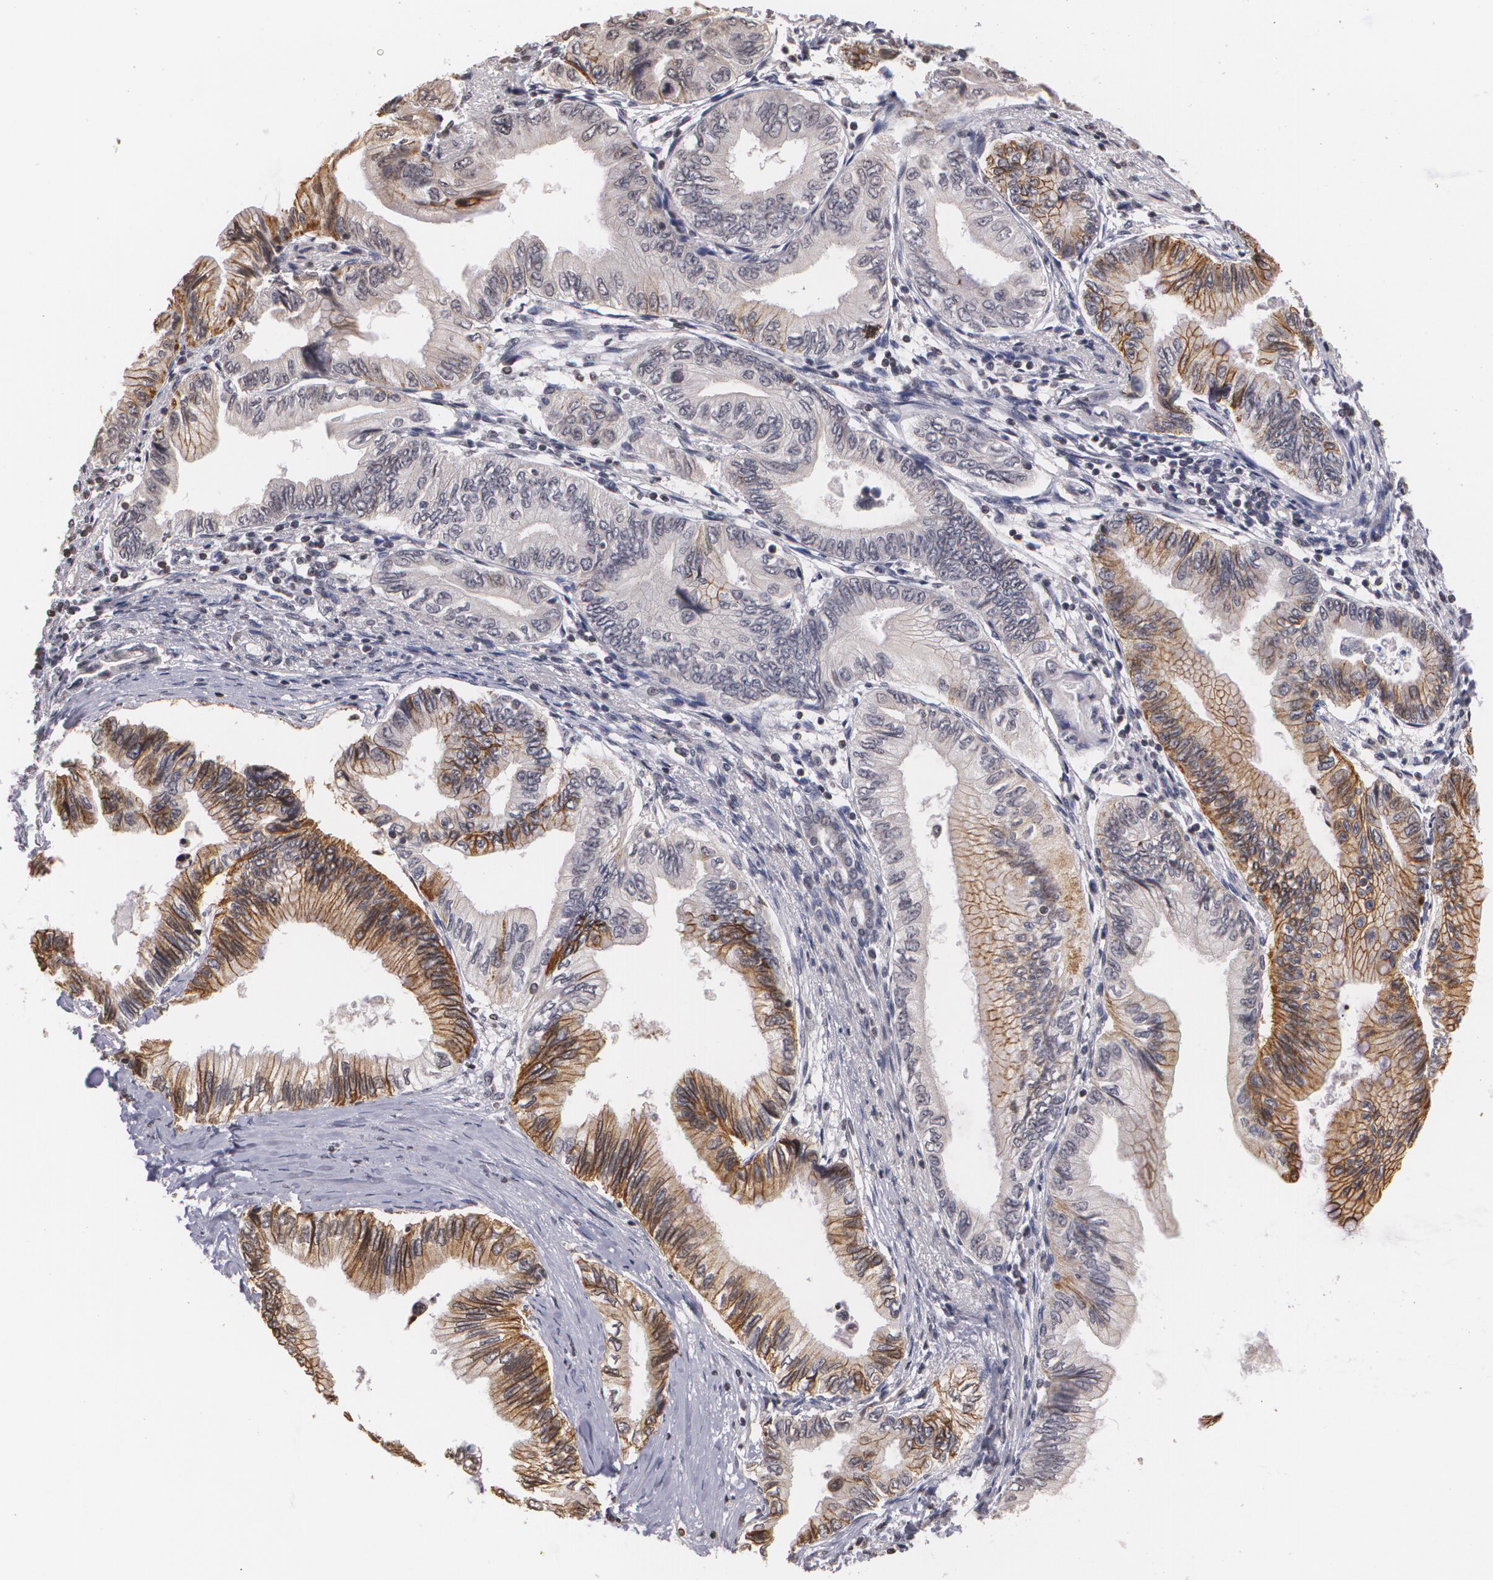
{"staining": {"intensity": "moderate", "quantity": "25%-75%", "location": "cytoplasmic/membranous"}, "tissue": "pancreatic cancer", "cell_type": "Tumor cells", "image_type": "cancer", "snomed": [{"axis": "morphology", "description": "Adenocarcinoma, NOS"}, {"axis": "topography", "description": "Pancreas"}], "caption": "IHC image of neoplastic tissue: human pancreatic cancer stained using immunohistochemistry (IHC) reveals medium levels of moderate protein expression localized specifically in the cytoplasmic/membranous of tumor cells, appearing as a cytoplasmic/membranous brown color.", "gene": "THRB", "patient": {"sex": "female", "age": 66}}